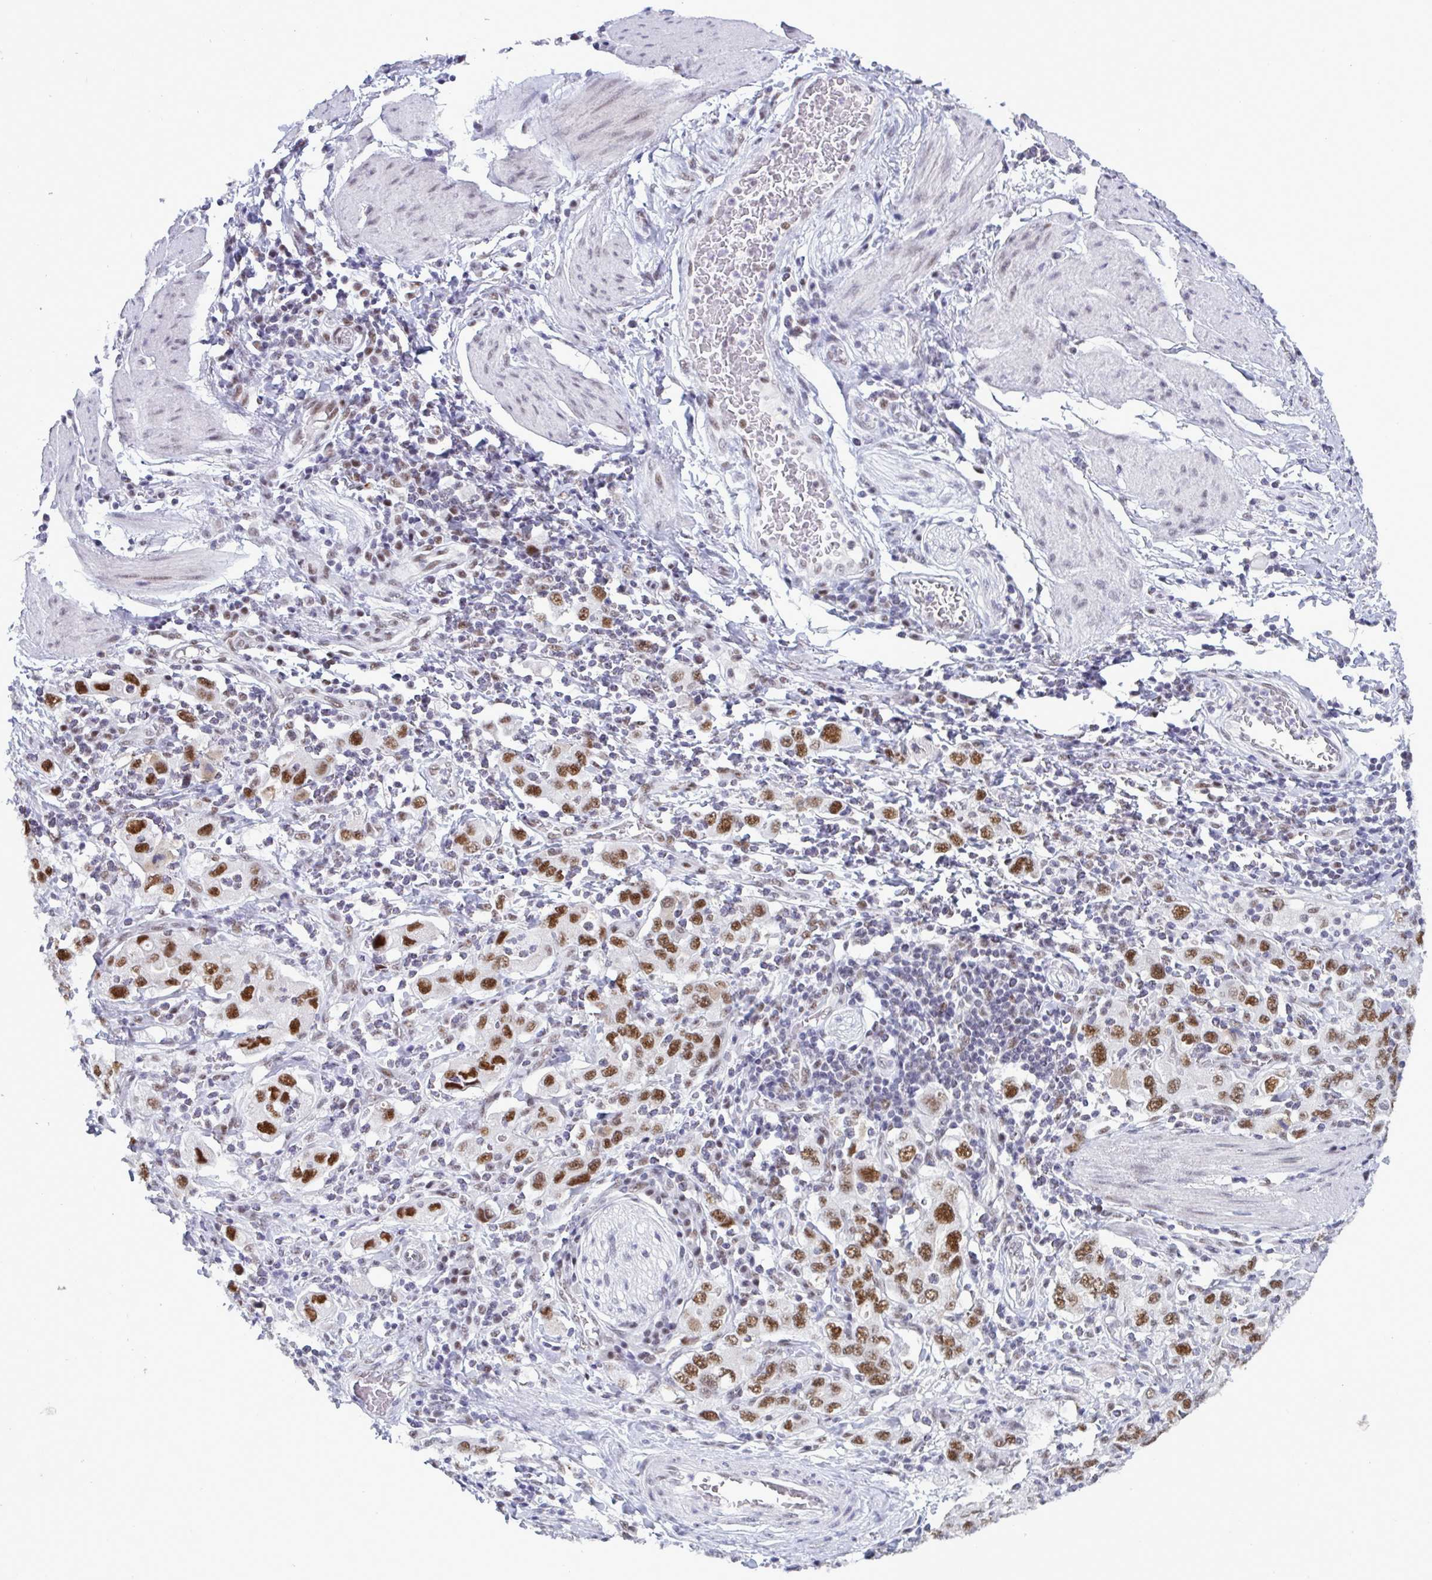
{"staining": {"intensity": "strong", "quantity": ">75%", "location": "nuclear"}, "tissue": "stomach cancer", "cell_type": "Tumor cells", "image_type": "cancer", "snomed": [{"axis": "morphology", "description": "Adenocarcinoma, NOS"}, {"axis": "topography", "description": "Stomach, upper"}, {"axis": "topography", "description": "Stomach"}], "caption": "Protein analysis of stomach adenocarcinoma tissue demonstrates strong nuclear staining in about >75% of tumor cells.", "gene": "PPP1R10", "patient": {"sex": "male", "age": 62}}